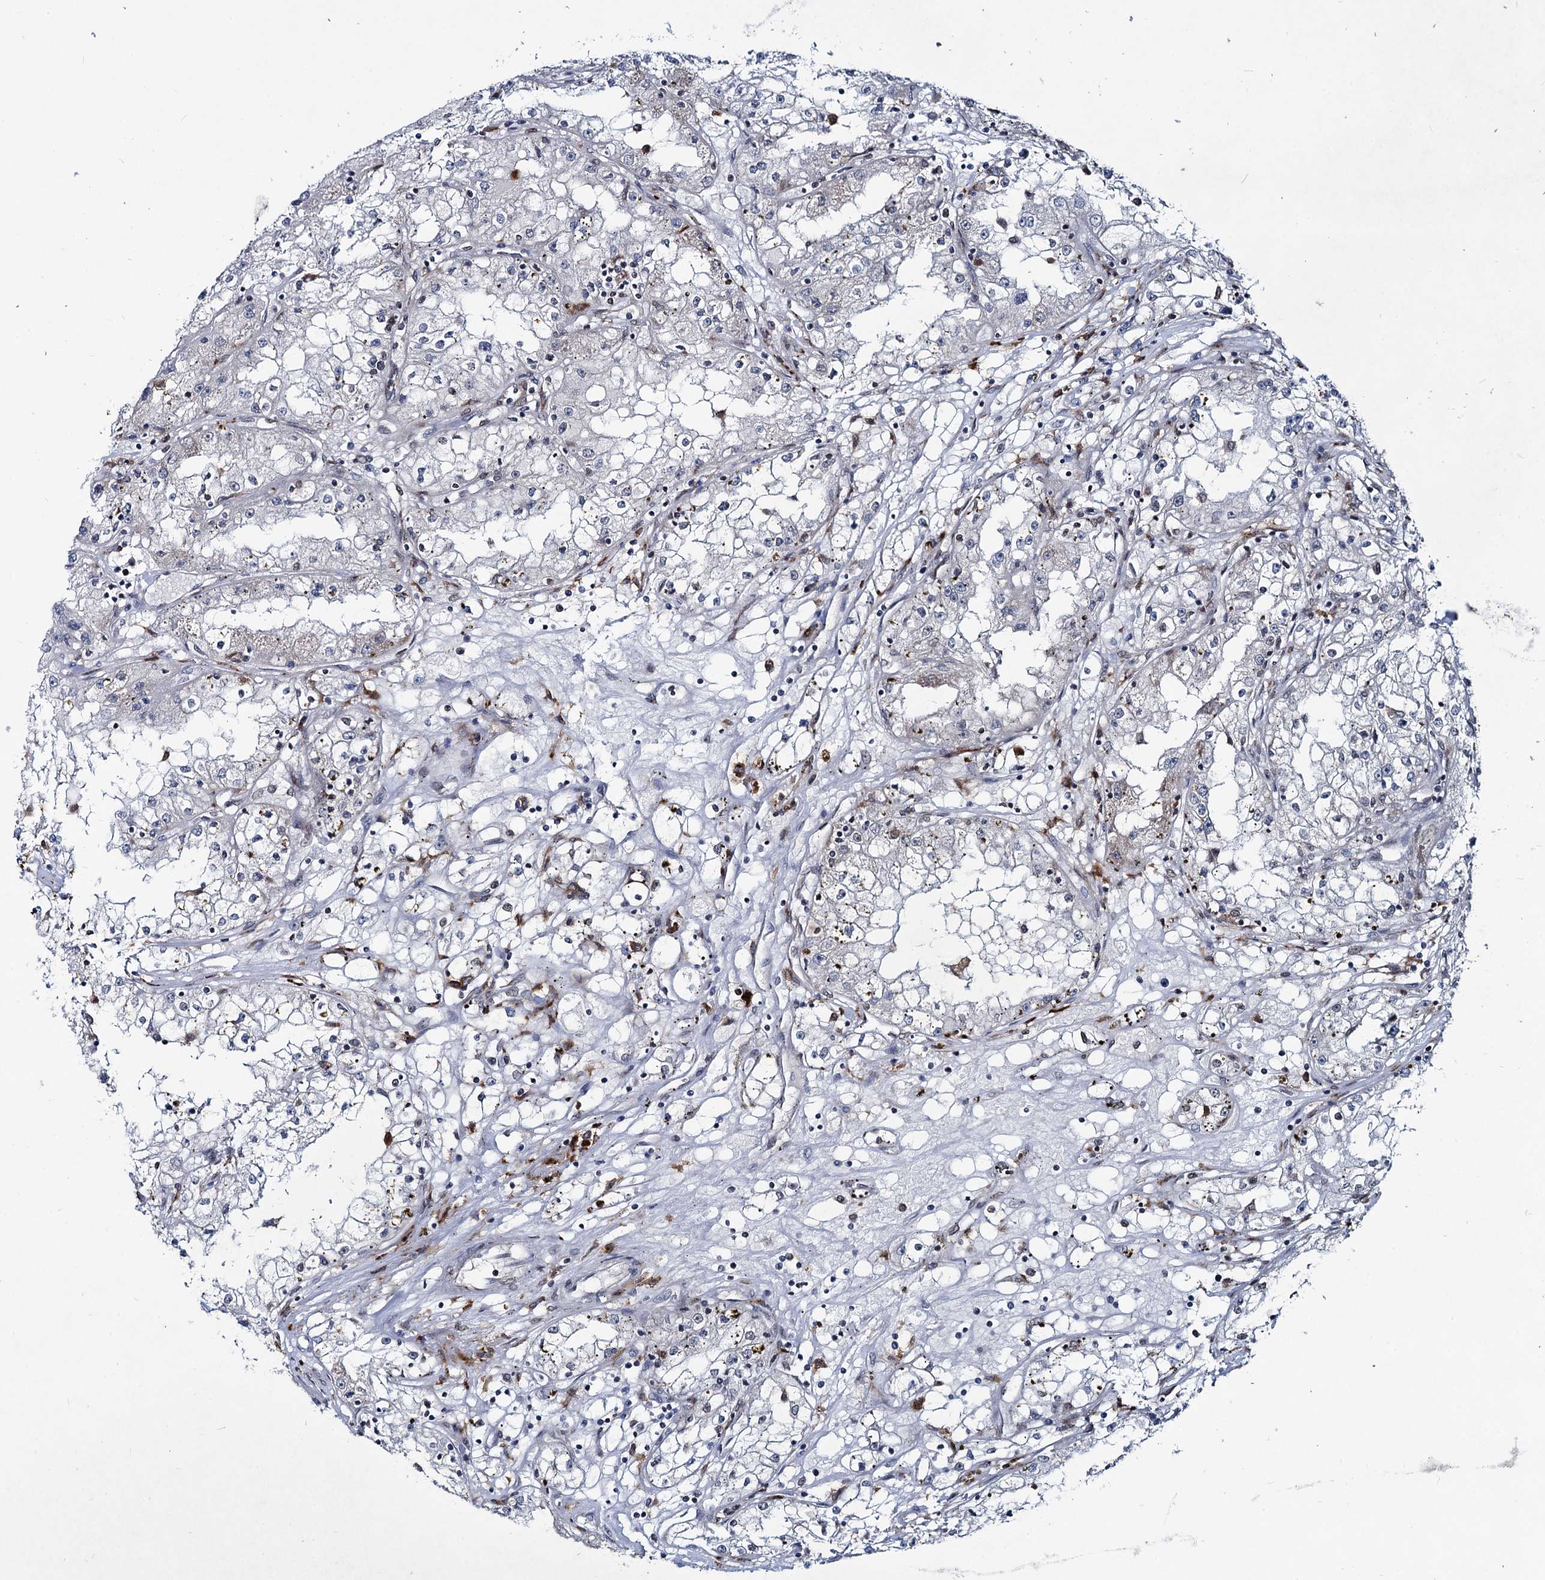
{"staining": {"intensity": "negative", "quantity": "none", "location": "none"}, "tissue": "renal cancer", "cell_type": "Tumor cells", "image_type": "cancer", "snomed": [{"axis": "morphology", "description": "Adenocarcinoma, NOS"}, {"axis": "topography", "description": "Kidney"}], "caption": "Photomicrograph shows no significant protein expression in tumor cells of renal cancer.", "gene": "RNF6", "patient": {"sex": "male", "age": 56}}